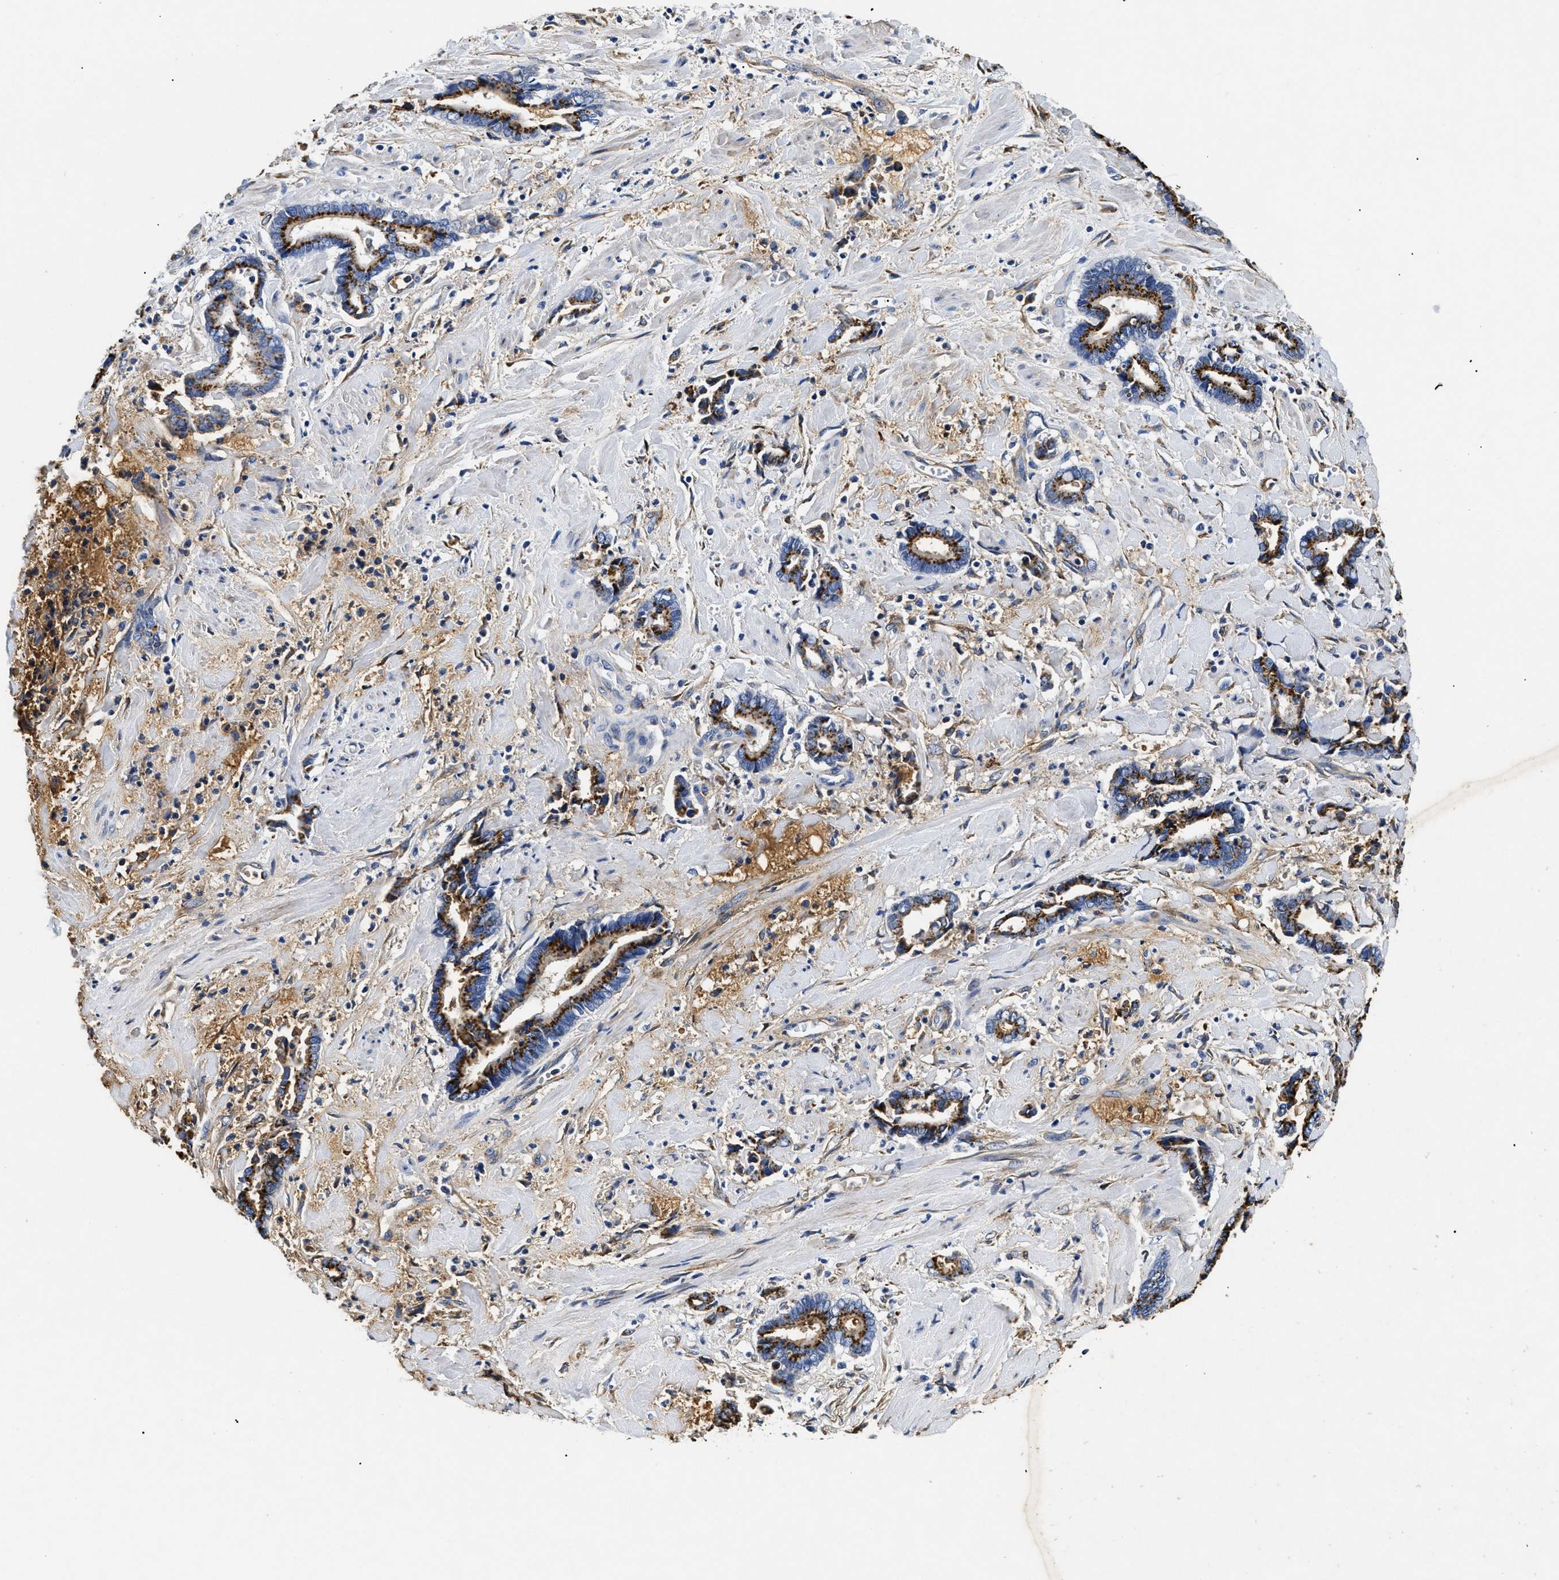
{"staining": {"intensity": "strong", "quantity": "25%-75%", "location": "cytoplasmic/membranous"}, "tissue": "cervical cancer", "cell_type": "Tumor cells", "image_type": "cancer", "snomed": [{"axis": "morphology", "description": "Adenocarcinoma, NOS"}, {"axis": "topography", "description": "Cervix"}], "caption": "Cervical adenocarcinoma was stained to show a protein in brown. There is high levels of strong cytoplasmic/membranous positivity in approximately 25%-75% of tumor cells.", "gene": "LAMA3", "patient": {"sex": "female", "age": 44}}